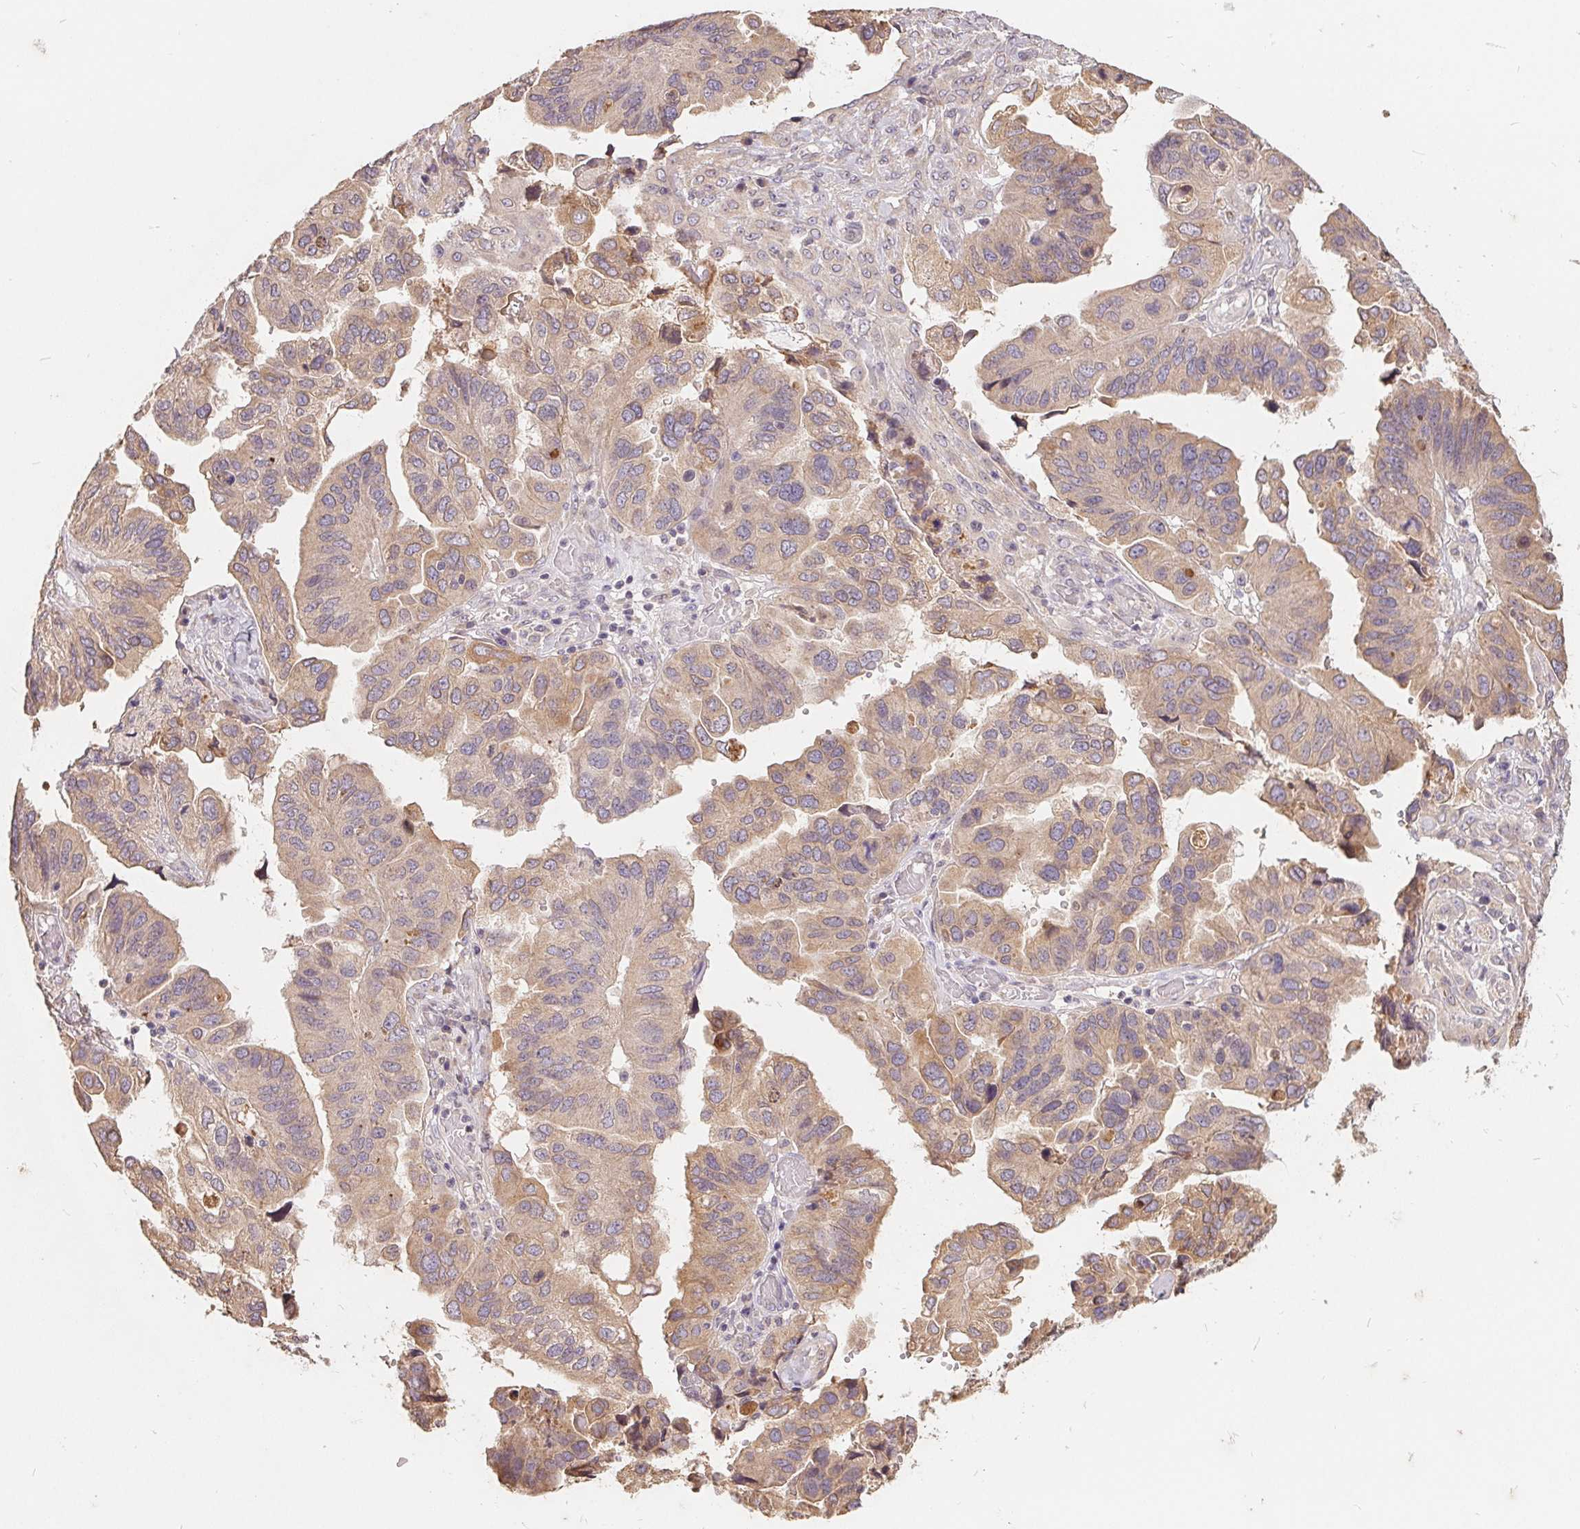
{"staining": {"intensity": "weak", "quantity": ">75%", "location": "cytoplasmic/membranous"}, "tissue": "ovarian cancer", "cell_type": "Tumor cells", "image_type": "cancer", "snomed": [{"axis": "morphology", "description": "Cystadenocarcinoma, serous, NOS"}, {"axis": "topography", "description": "Ovary"}], "caption": "Protein staining of ovarian cancer (serous cystadenocarcinoma) tissue displays weak cytoplasmic/membranous expression in about >75% of tumor cells.", "gene": "CDIPT", "patient": {"sex": "female", "age": 79}}